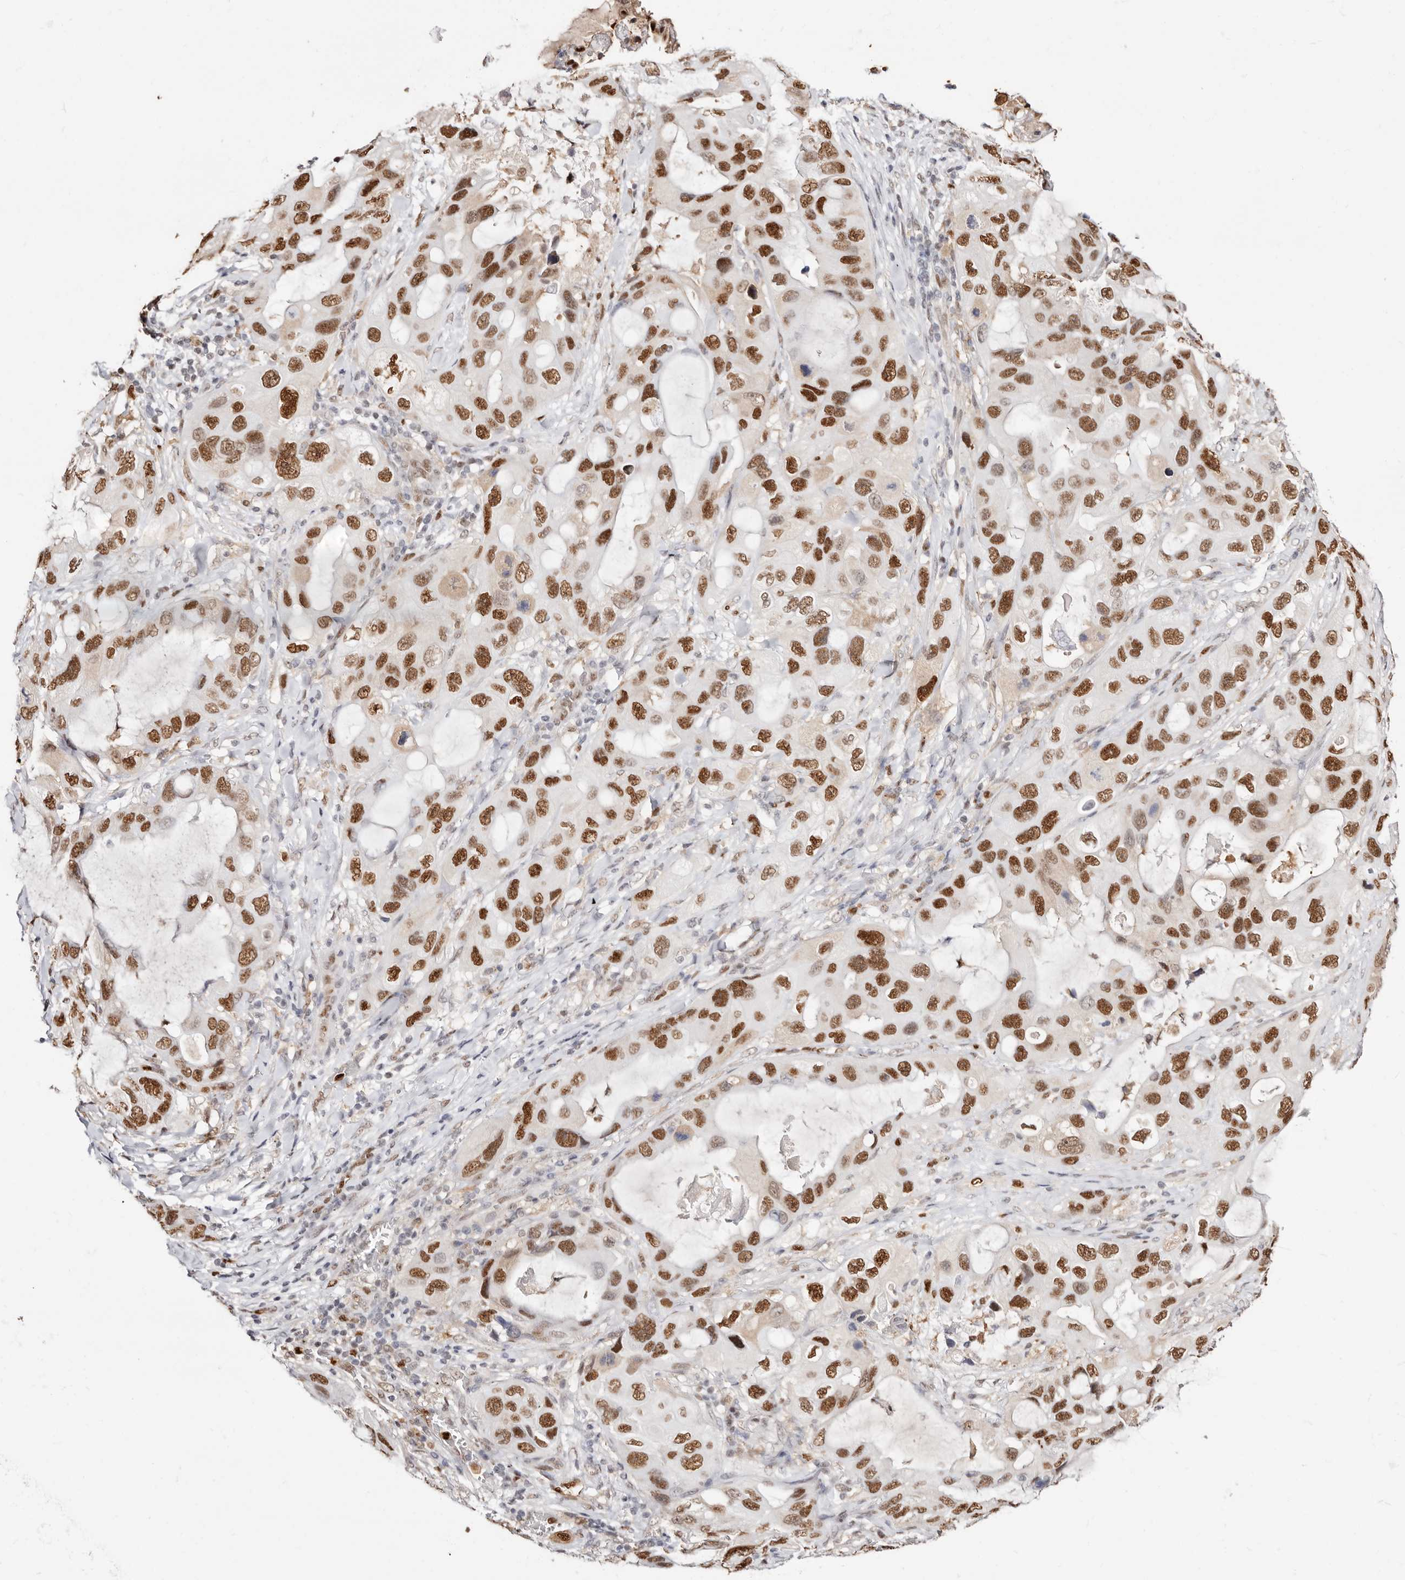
{"staining": {"intensity": "strong", "quantity": ">75%", "location": "nuclear"}, "tissue": "lung cancer", "cell_type": "Tumor cells", "image_type": "cancer", "snomed": [{"axis": "morphology", "description": "Squamous cell carcinoma, NOS"}, {"axis": "topography", "description": "Lung"}], "caption": "Lung cancer stained with immunohistochemistry reveals strong nuclear positivity in approximately >75% of tumor cells.", "gene": "TKT", "patient": {"sex": "female", "age": 73}}